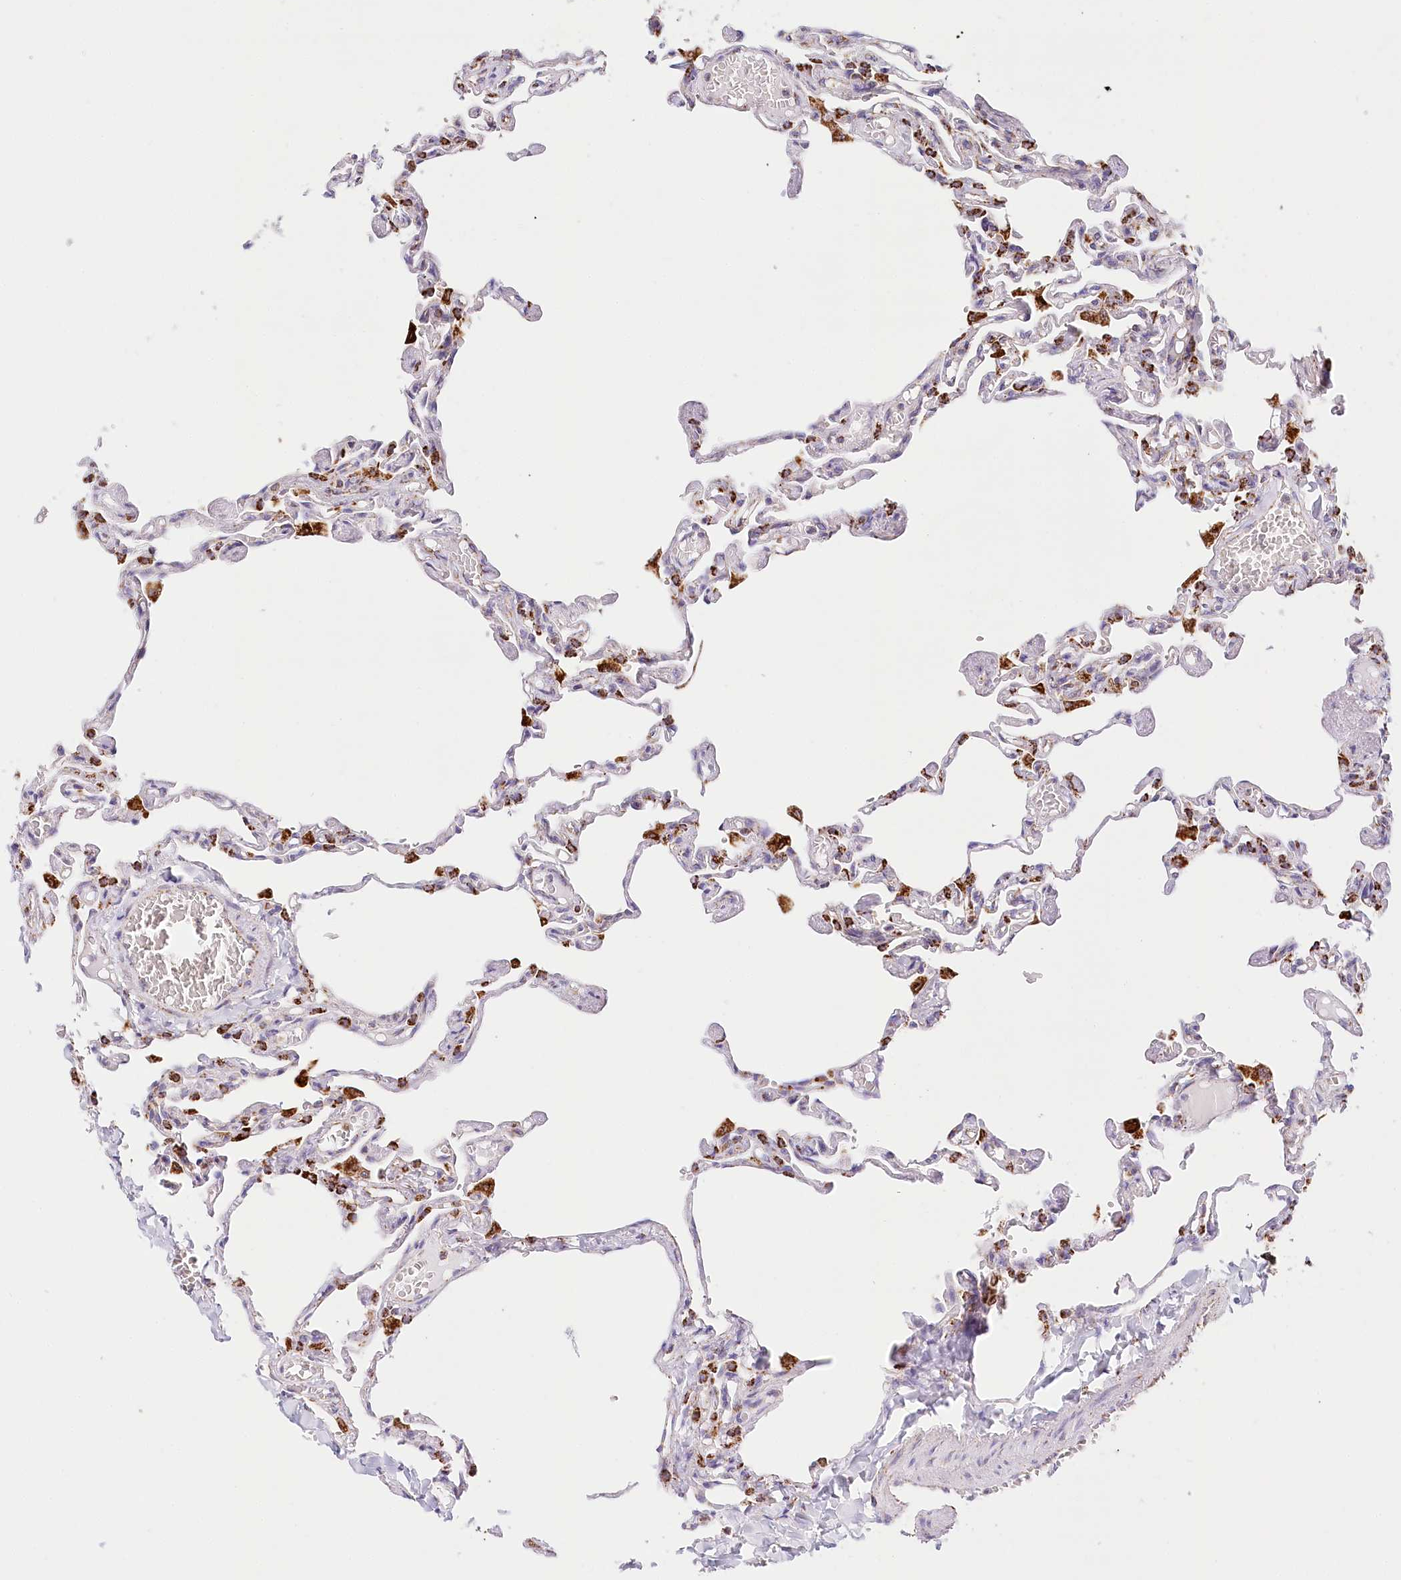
{"staining": {"intensity": "strong", "quantity": "<25%", "location": "cytoplasmic/membranous"}, "tissue": "lung", "cell_type": "Alveolar cells", "image_type": "normal", "snomed": [{"axis": "morphology", "description": "Normal tissue, NOS"}, {"axis": "topography", "description": "Lung"}], "caption": "Protein positivity by immunohistochemistry (IHC) exhibits strong cytoplasmic/membranous staining in approximately <25% of alveolar cells in unremarkable lung. Nuclei are stained in blue.", "gene": "LSS", "patient": {"sex": "male", "age": 21}}